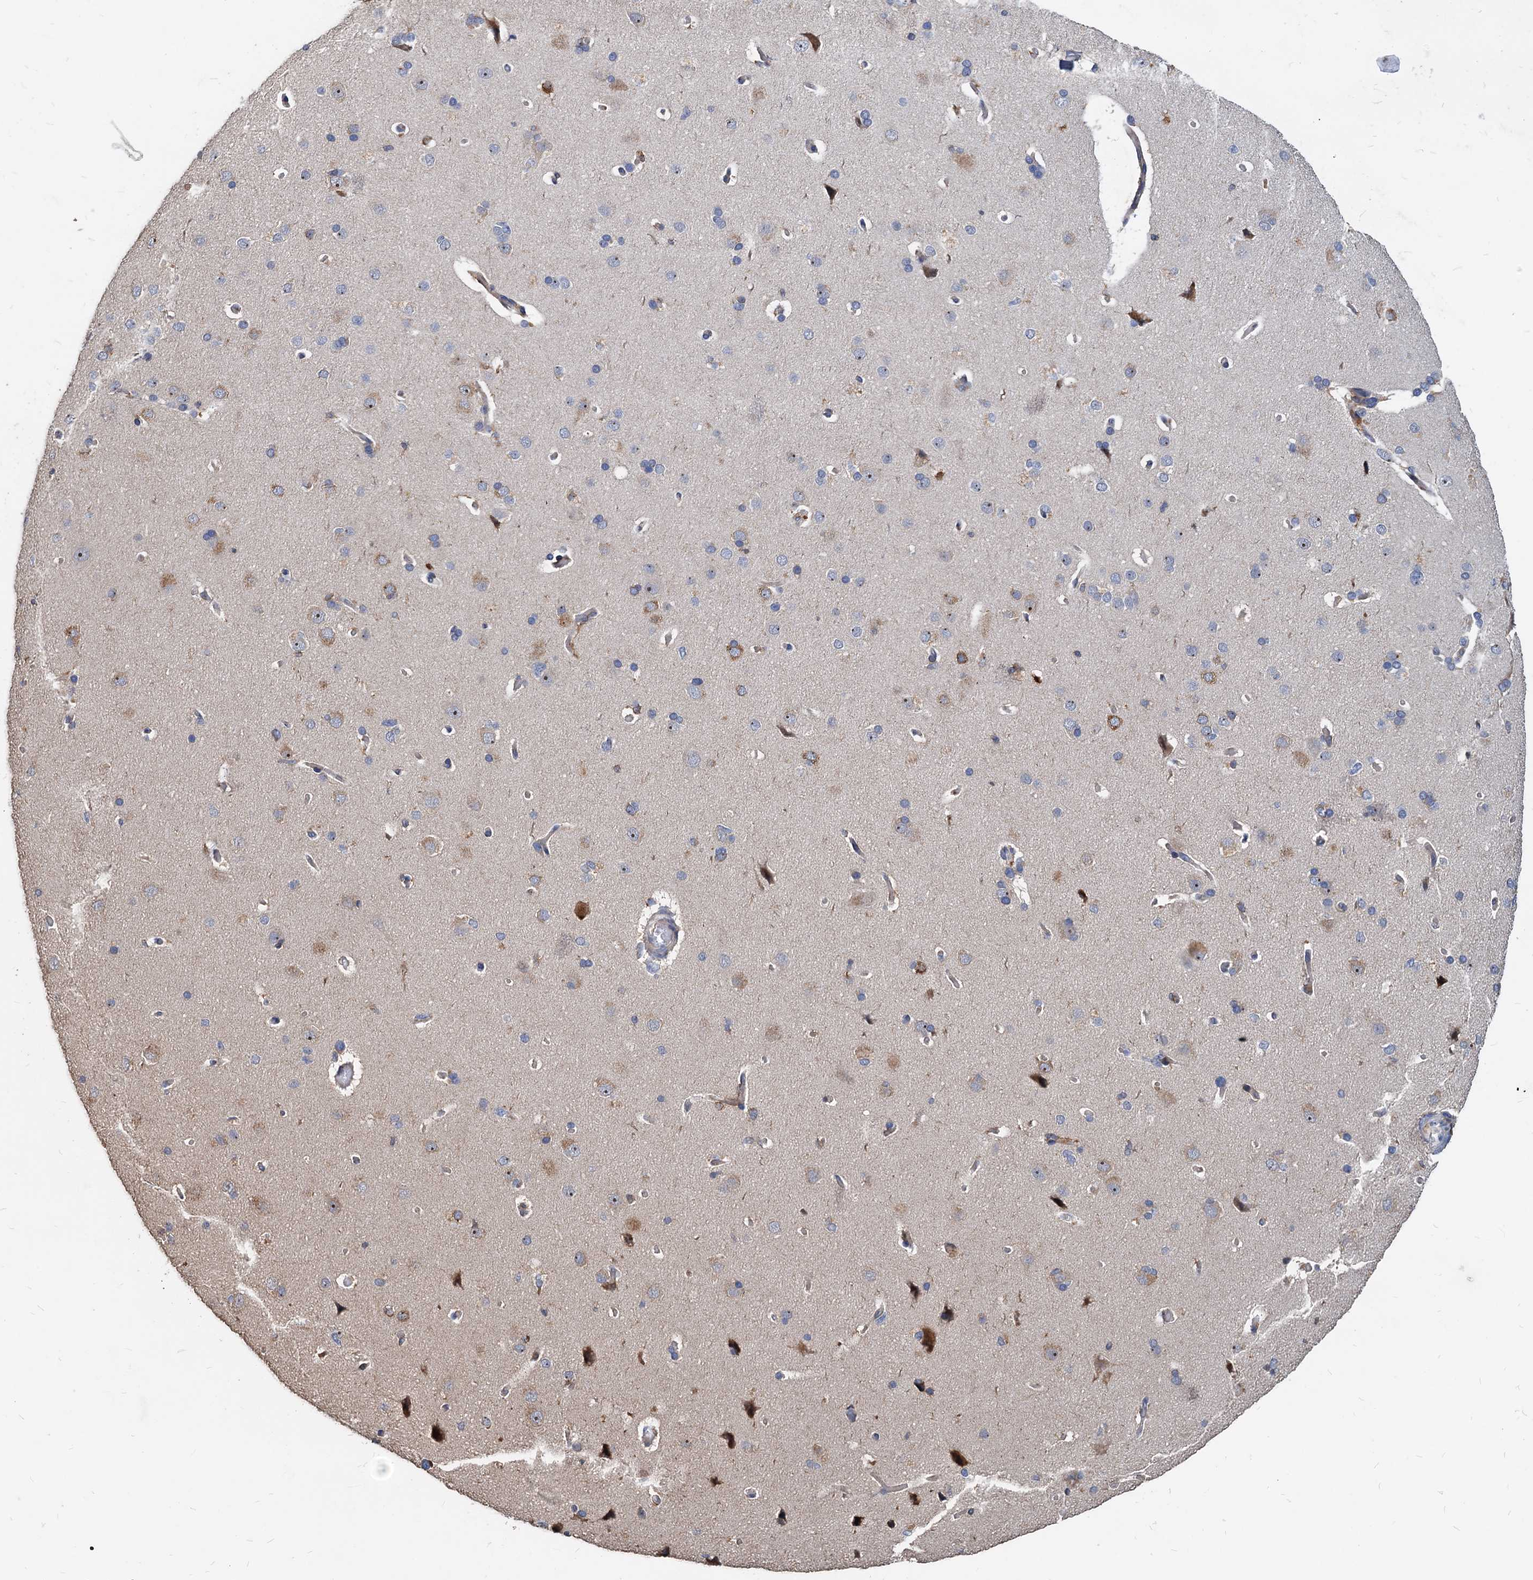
{"staining": {"intensity": "negative", "quantity": "none", "location": "none"}, "tissue": "cerebral cortex", "cell_type": "Endothelial cells", "image_type": "normal", "snomed": [{"axis": "morphology", "description": "Normal tissue, NOS"}, {"axis": "topography", "description": "Cerebral cortex"}], "caption": "Immunohistochemistry (IHC) histopathology image of normal cerebral cortex: cerebral cortex stained with DAB displays no significant protein positivity in endothelial cells.", "gene": "LCP2", "patient": {"sex": "male", "age": 62}}